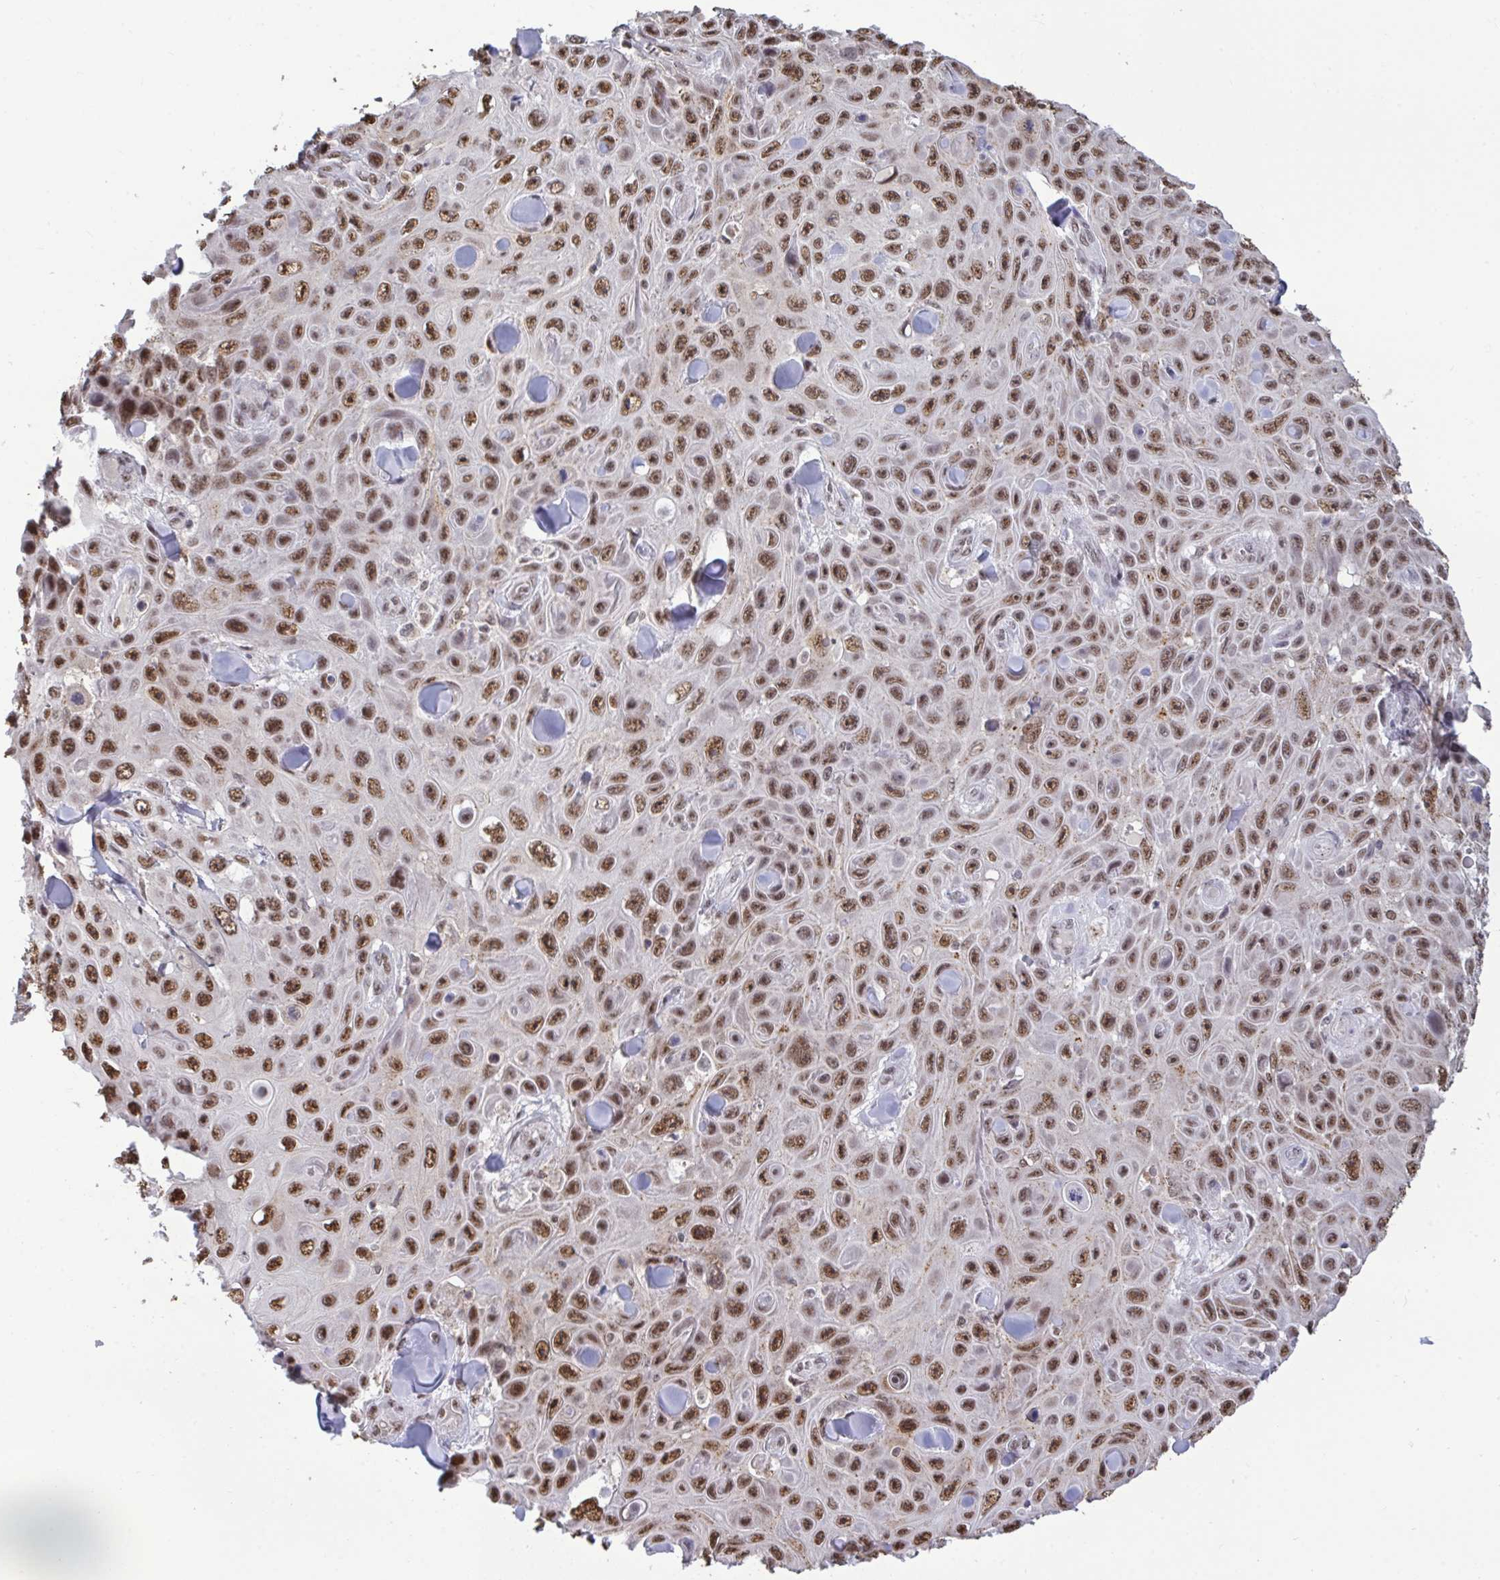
{"staining": {"intensity": "moderate", "quantity": ">75%", "location": "nuclear"}, "tissue": "skin cancer", "cell_type": "Tumor cells", "image_type": "cancer", "snomed": [{"axis": "morphology", "description": "Squamous cell carcinoma, NOS"}, {"axis": "topography", "description": "Skin"}], "caption": "Immunohistochemistry histopathology image of neoplastic tissue: human skin cancer stained using IHC exhibits medium levels of moderate protein expression localized specifically in the nuclear of tumor cells, appearing as a nuclear brown color.", "gene": "PUF60", "patient": {"sex": "male", "age": 82}}